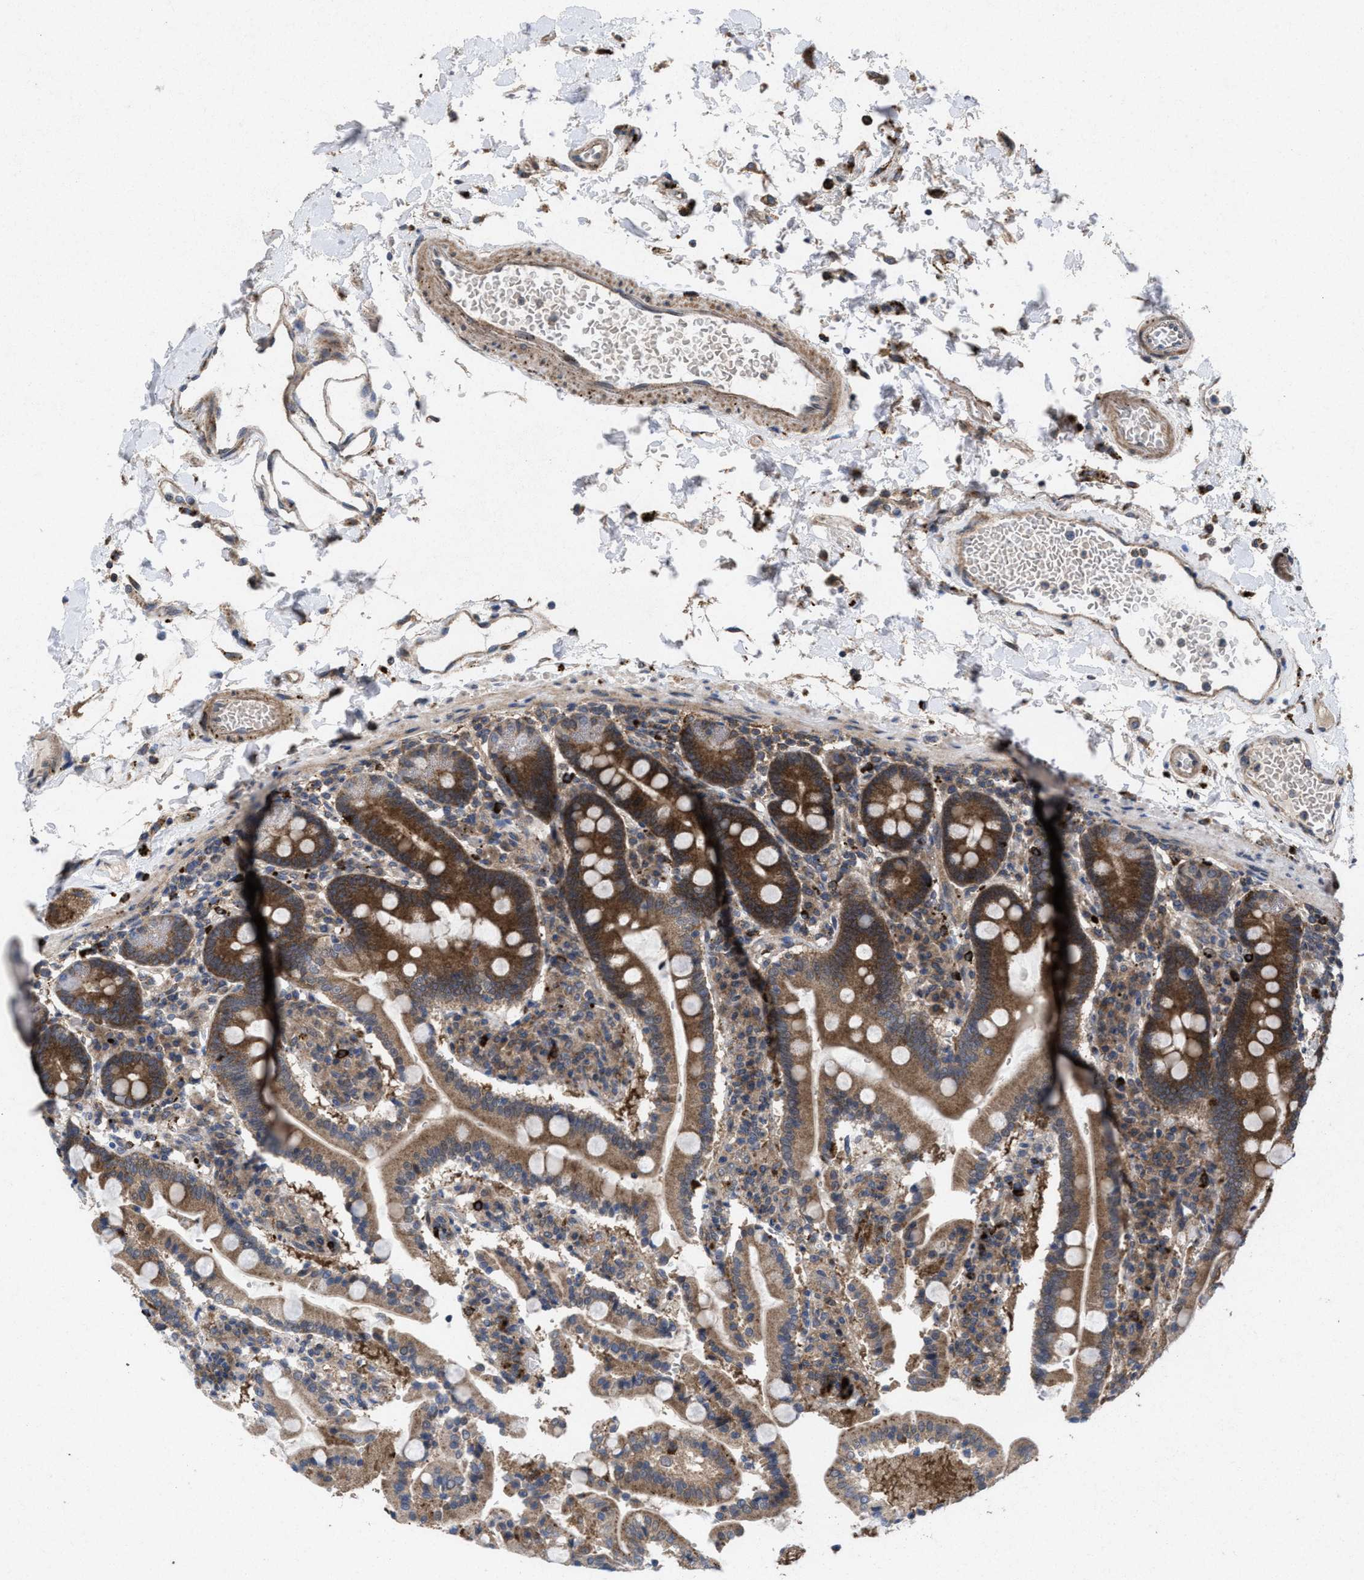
{"staining": {"intensity": "moderate", "quantity": ">75%", "location": "cytoplasmic/membranous"}, "tissue": "duodenum", "cell_type": "Glandular cells", "image_type": "normal", "snomed": [{"axis": "morphology", "description": "Normal tissue, NOS"}, {"axis": "topography", "description": "Small intestine, NOS"}], "caption": "A medium amount of moderate cytoplasmic/membranous staining is seen in approximately >75% of glandular cells in normal duodenum.", "gene": "MSI2", "patient": {"sex": "female", "age": 71}}